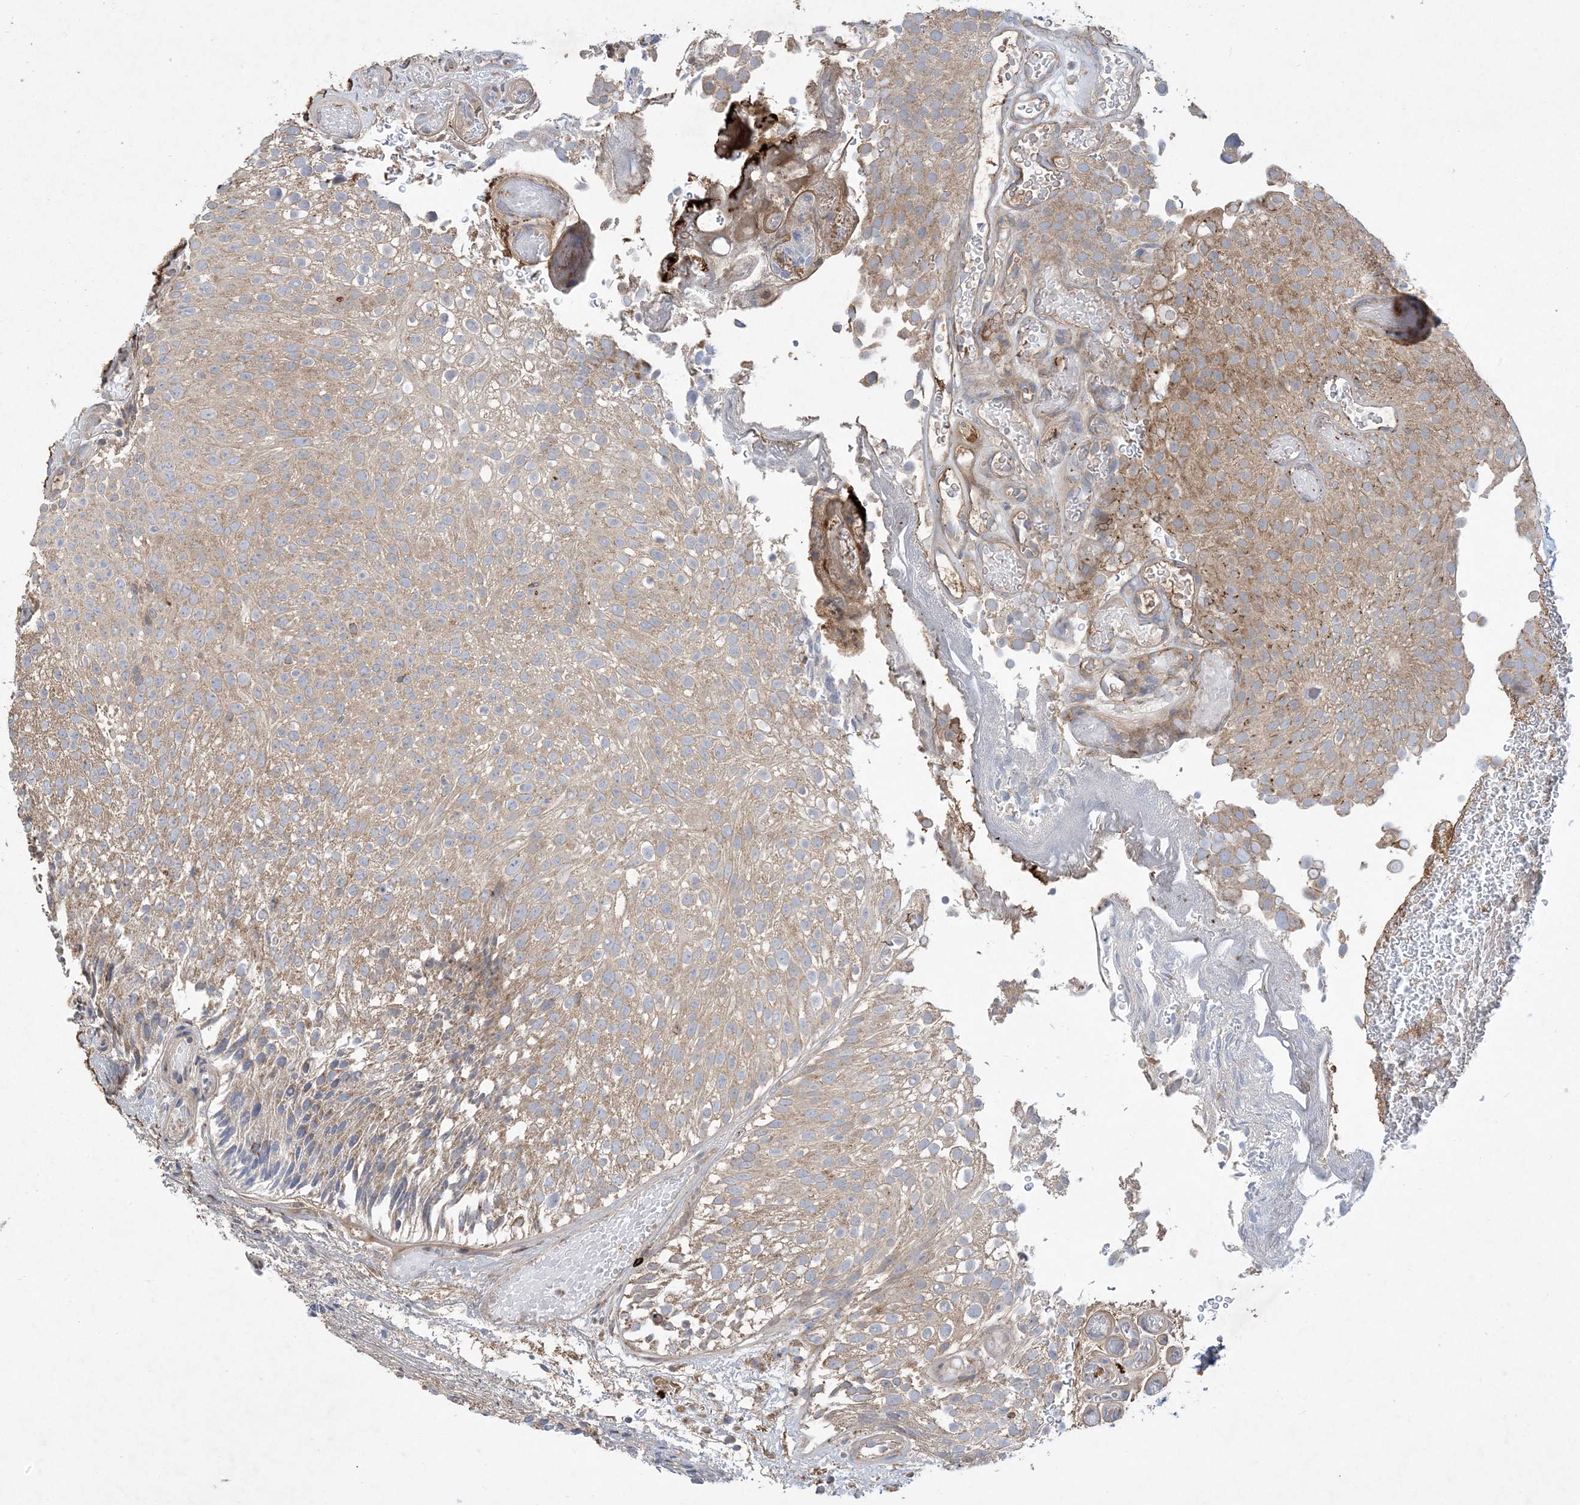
{"staining": {"intensity": "weak", "quantity": "25%-75%", "location": "cytoplasmic/membranous"}, "tissue": "urothelial cancer", "cell_type": "Tumor cells", "image_type": "cancer", "snomed": [{"axis": "morphology", "description": "Urothelial carcinoma, Low grade"}, {"axis": "topography", "description": "Urinary bladder"}], "caption": "Human low-grade urothelial carcinoma stained for a protein (brown) exhibits weak cytoplasmic/membranous positive expression in approximately 25%-75% of tumor cells.", "gene": "MASP2", "patient": {"sex": "male", "age": 78}}